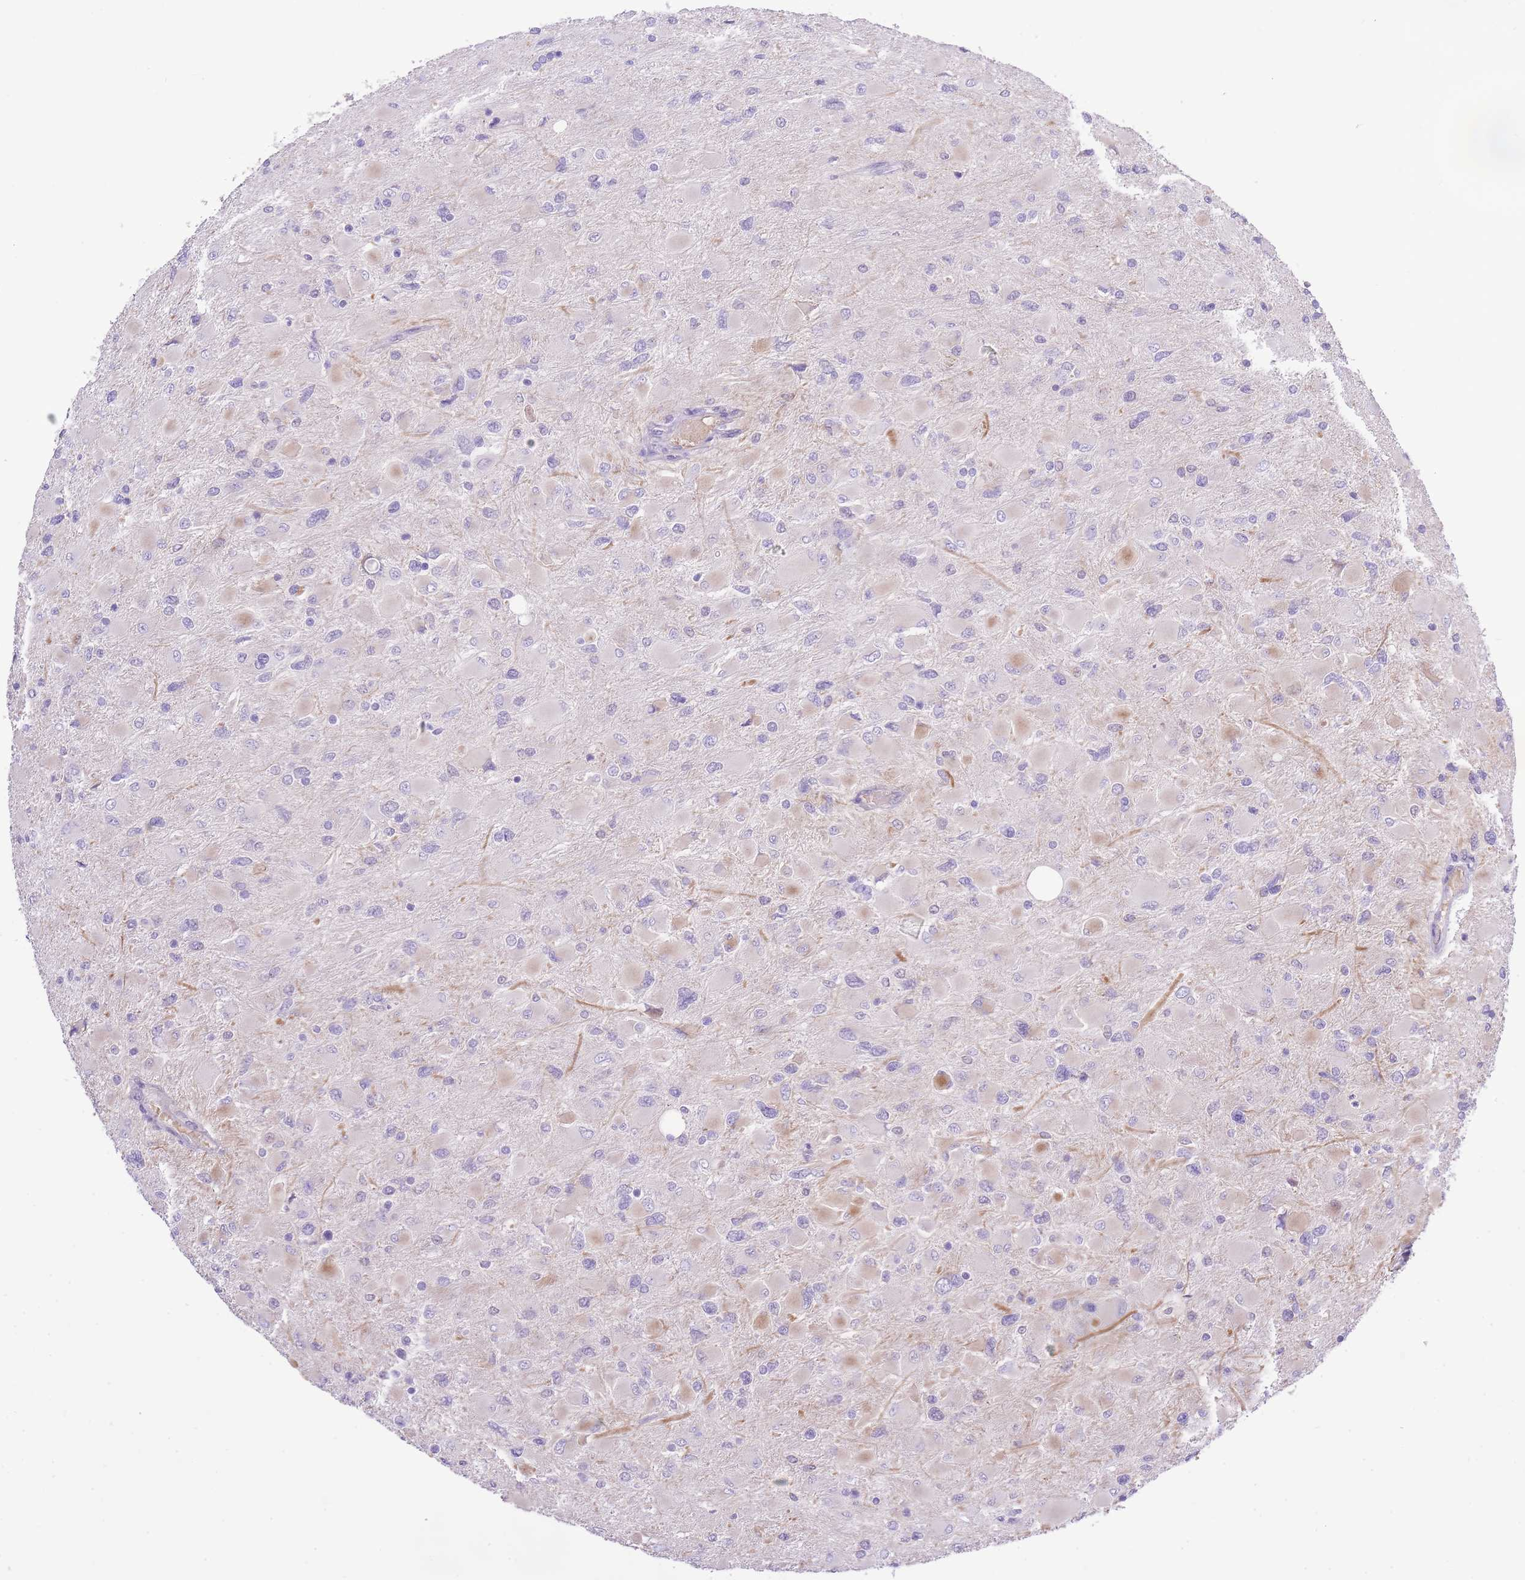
{"staining": {"intensity": "negative", "quantity": "none", "location": "none"}, "tissue": "glioma", "cell_type": "Tumor cells", "image_type": "cancer", "snomed": [{"axis": "morphology", "description": "Glioma, malignant, High grade"}, {"axis": "topography", "description": "Cerebral cortex"}], "caption": "Tumor cells show no significant protein expression in malignant high-grade glioma.", "gene": "MEIOSIN", "patient": {"sex": "female", "age": 36}}